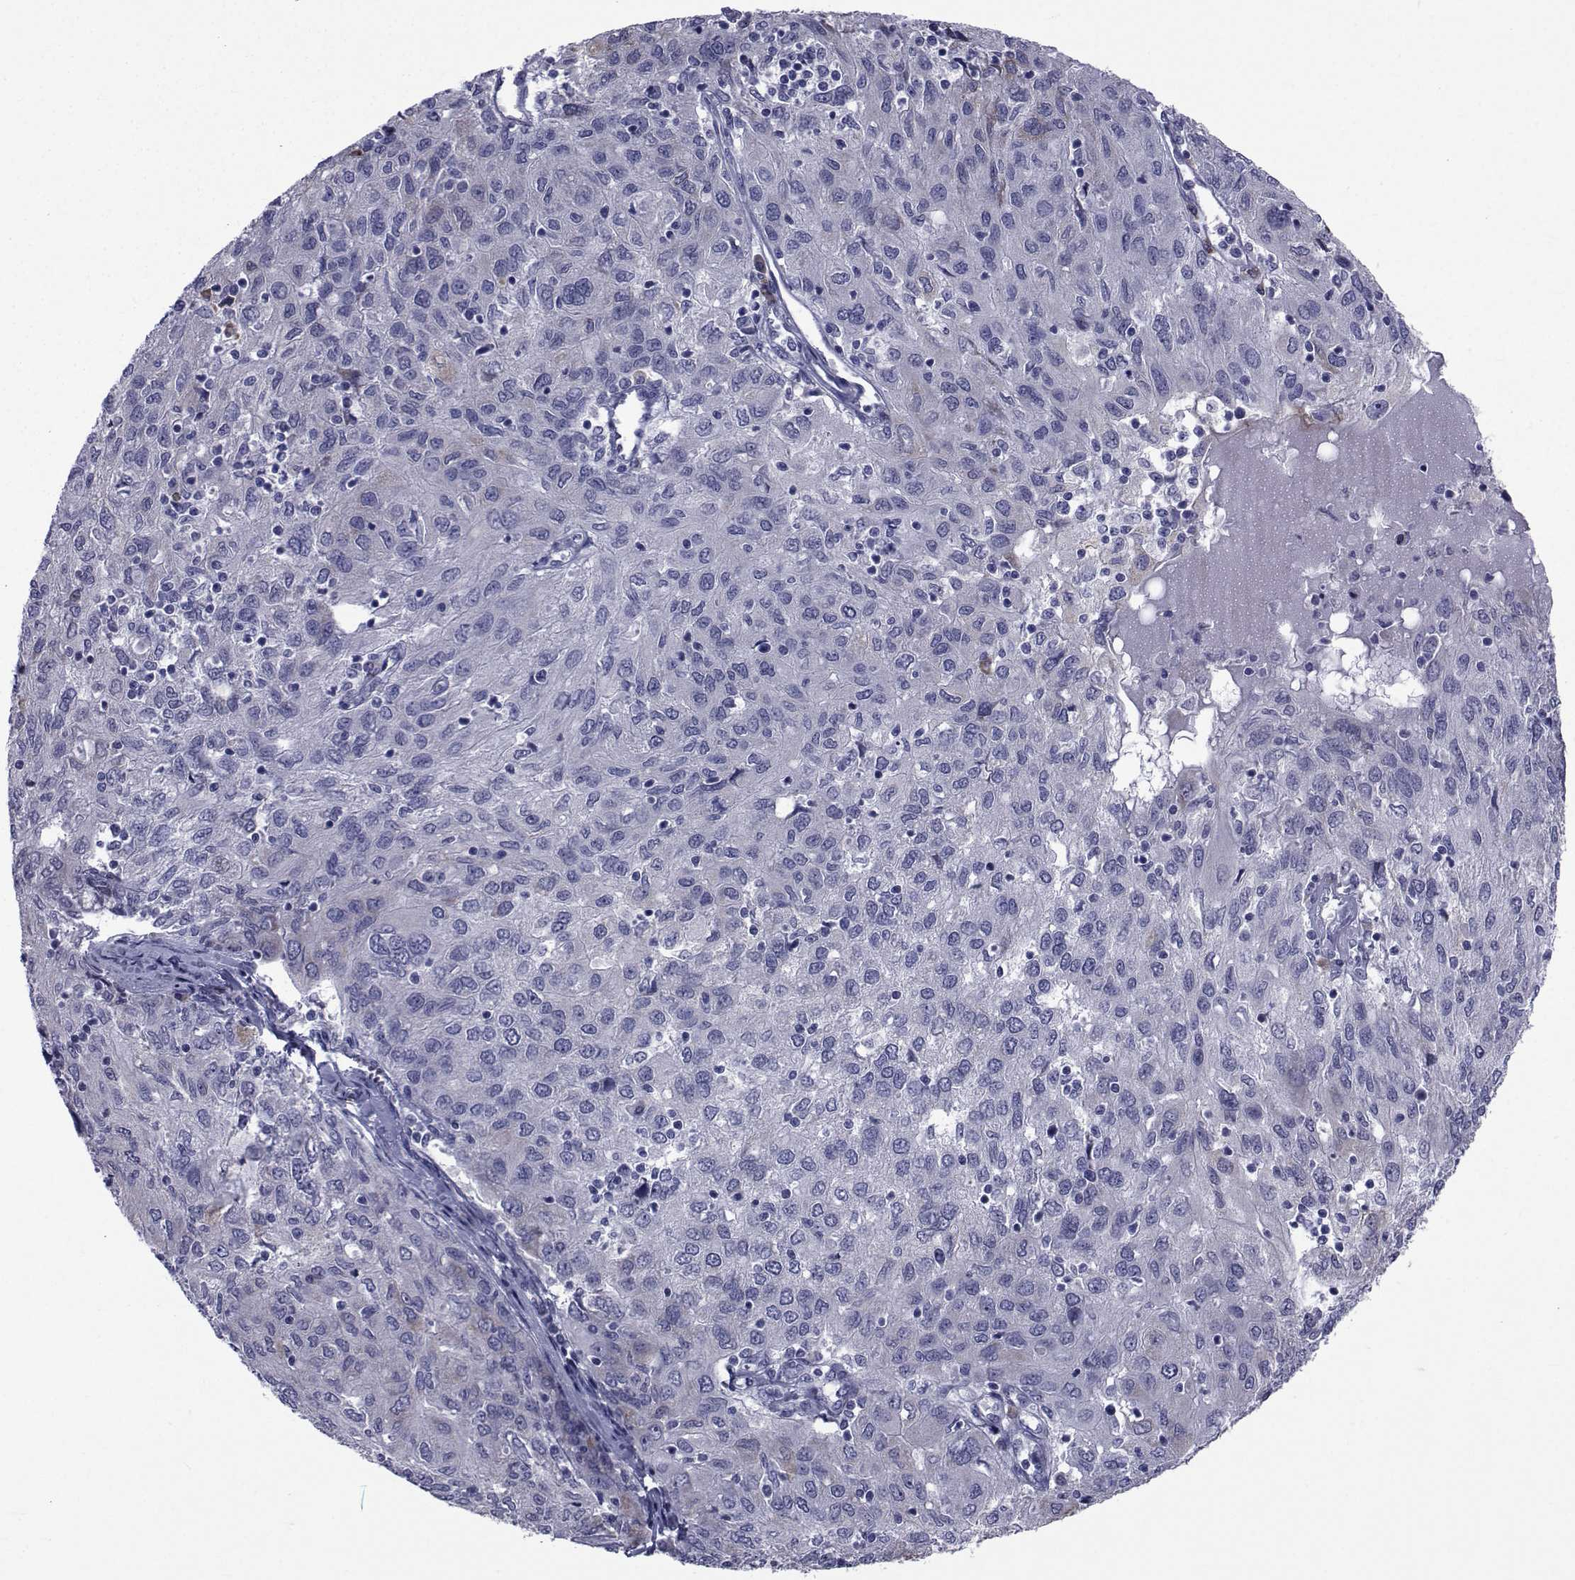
{"staining": {"intensity": "weak", "quantity": "<25%", "location": "cytoplasmic/membranous"}, "tissue": "ovarian cancer", "cell_type": "Tumor cells", "image_type": "cancer", "snomed": [{"axis": "morphology", "description": "Carcinoma, endometroid"}, {"axis": "topography", "description": "Ovary"}], "caption": "Ovarian cancer (endometroid carcinoma) was stained to show a protein in brown. There is no significant positivity in tumor cells. (DAB (3,3'-diaminobenzidine) immunohistochemistry, high magnification).", "gene": "ROPN1", "patient": {"sex": "female", "age": 50}}